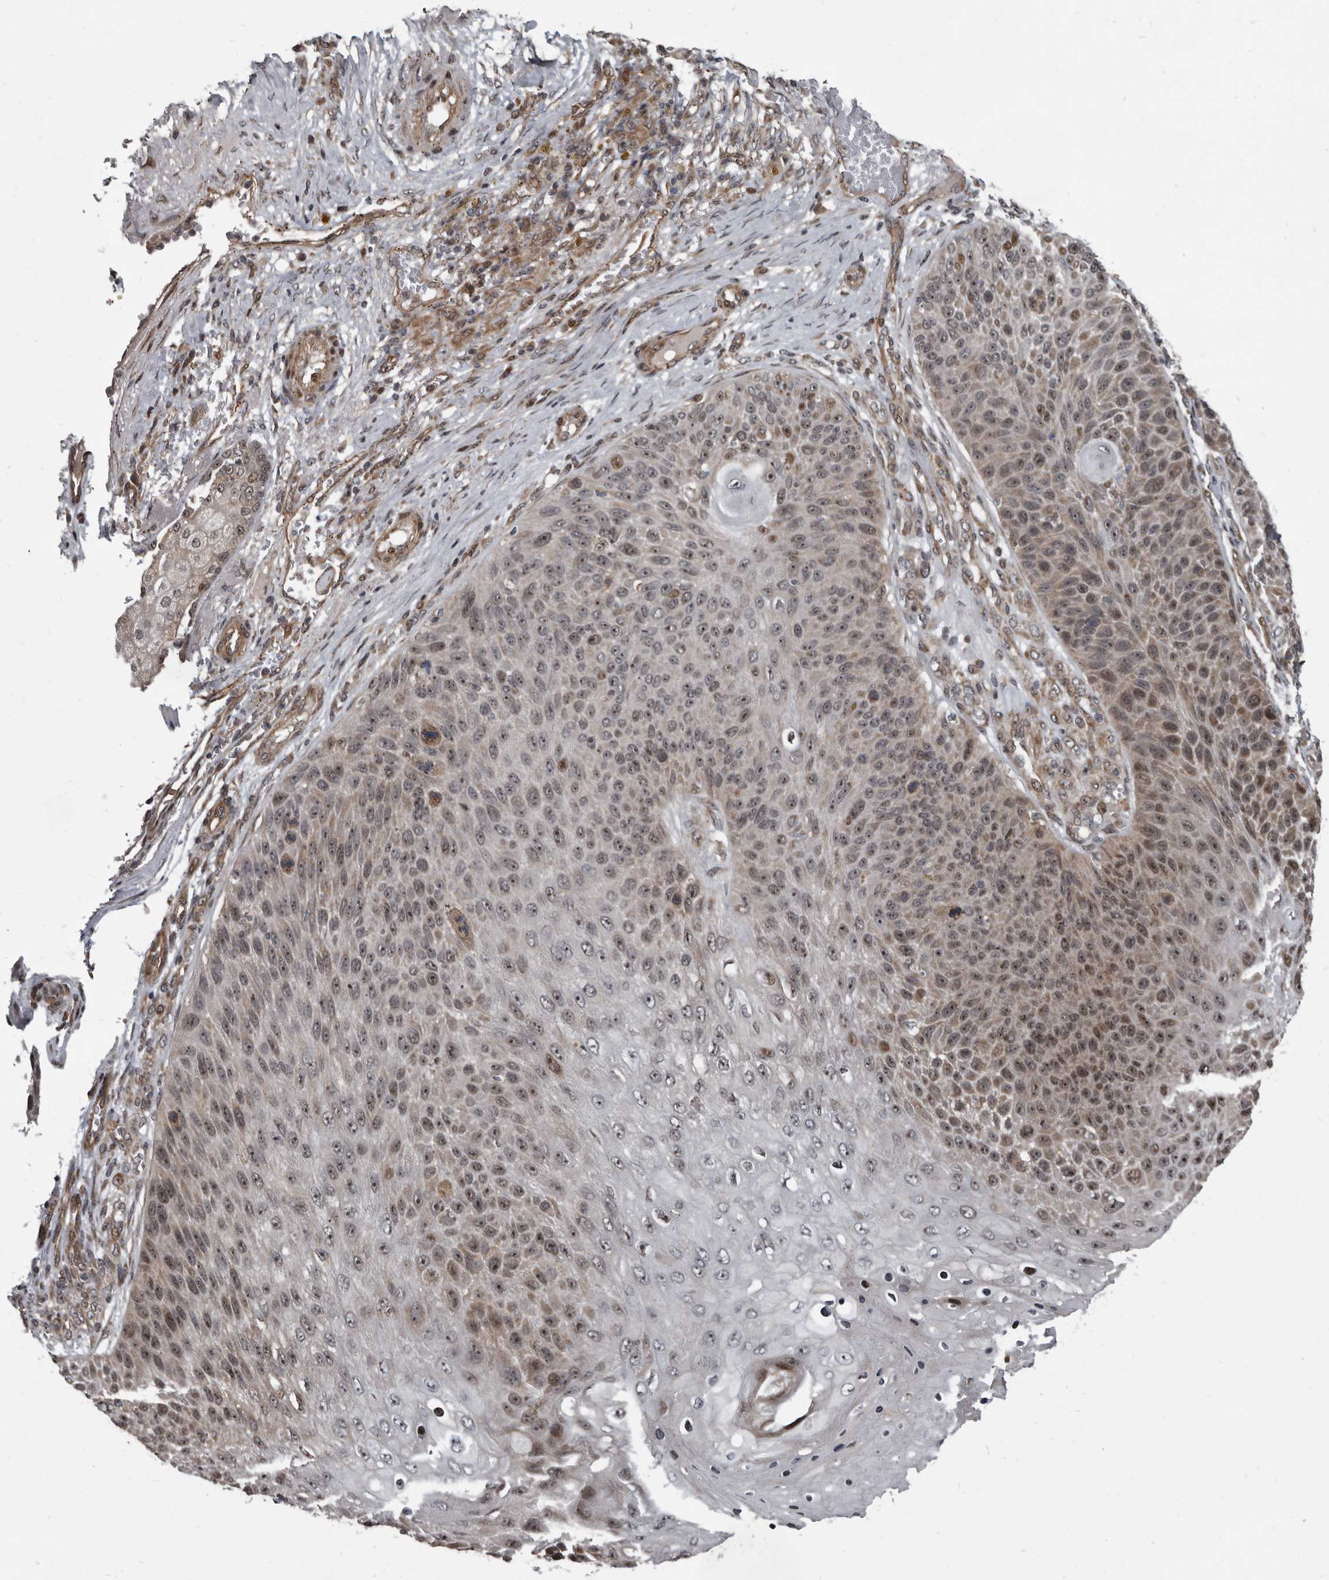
{"staining": {"intensity": "moderate", "quantity": "<25%", "location": "nuclear"}, "tissue": "skin cancer", "cell_type": "Tumor cells", "image_type": "cancer", "snomed": [{"axis": "morphology", "description": "Squamous cell carcinoma, NOS"}, {"axis": "topography", "description": "Skin"}], "caption": "Protein expression analysis of human skin squamous cell carcinoma reveals moderate nuclear staining in about <25% of tumor cells.", "gene": "CHD1L", "patient": {"sex": "female", "age": 88}}